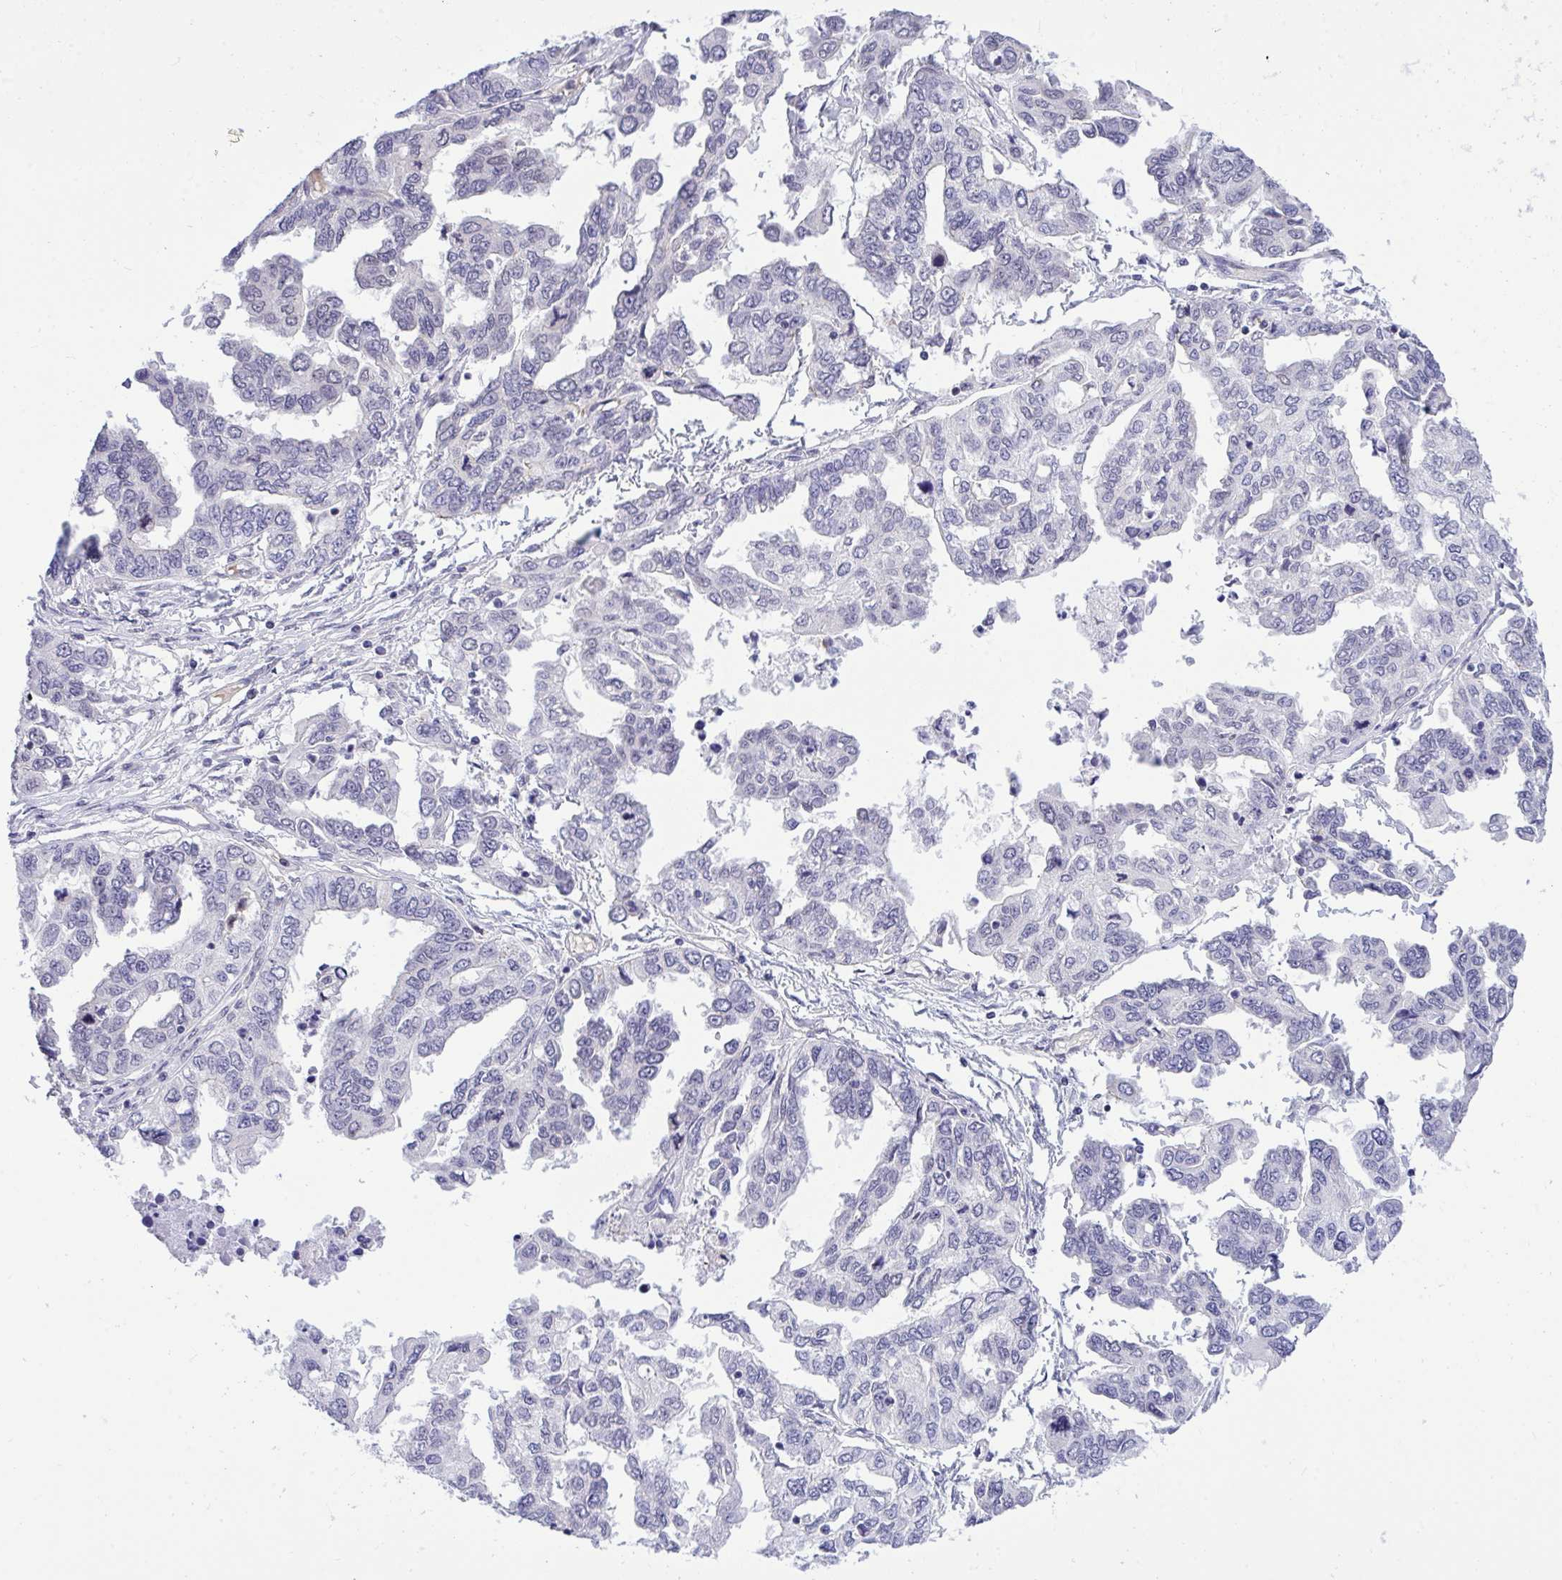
{"staining": {"intensity": "negative", "quantity": "none", "location": "none"}, "tissue": "ovarian cancer", "cell_type": "Tumor cells", "image_type": "cancer", "snomed": [{"axis": "morphology", "description": "Cystadenocarcinoma, serous, NOS"}, {"axis": "topography", "description": "Ovary"}], "caption": "IHC photomicrograph of human ovarian cancer (serous cystadenocarcinoma) stained for a protein (brown), which displays no staining in tumor cells.", "gene": "PPP1CA", "patient": {"sex": "female", "age": 53}}